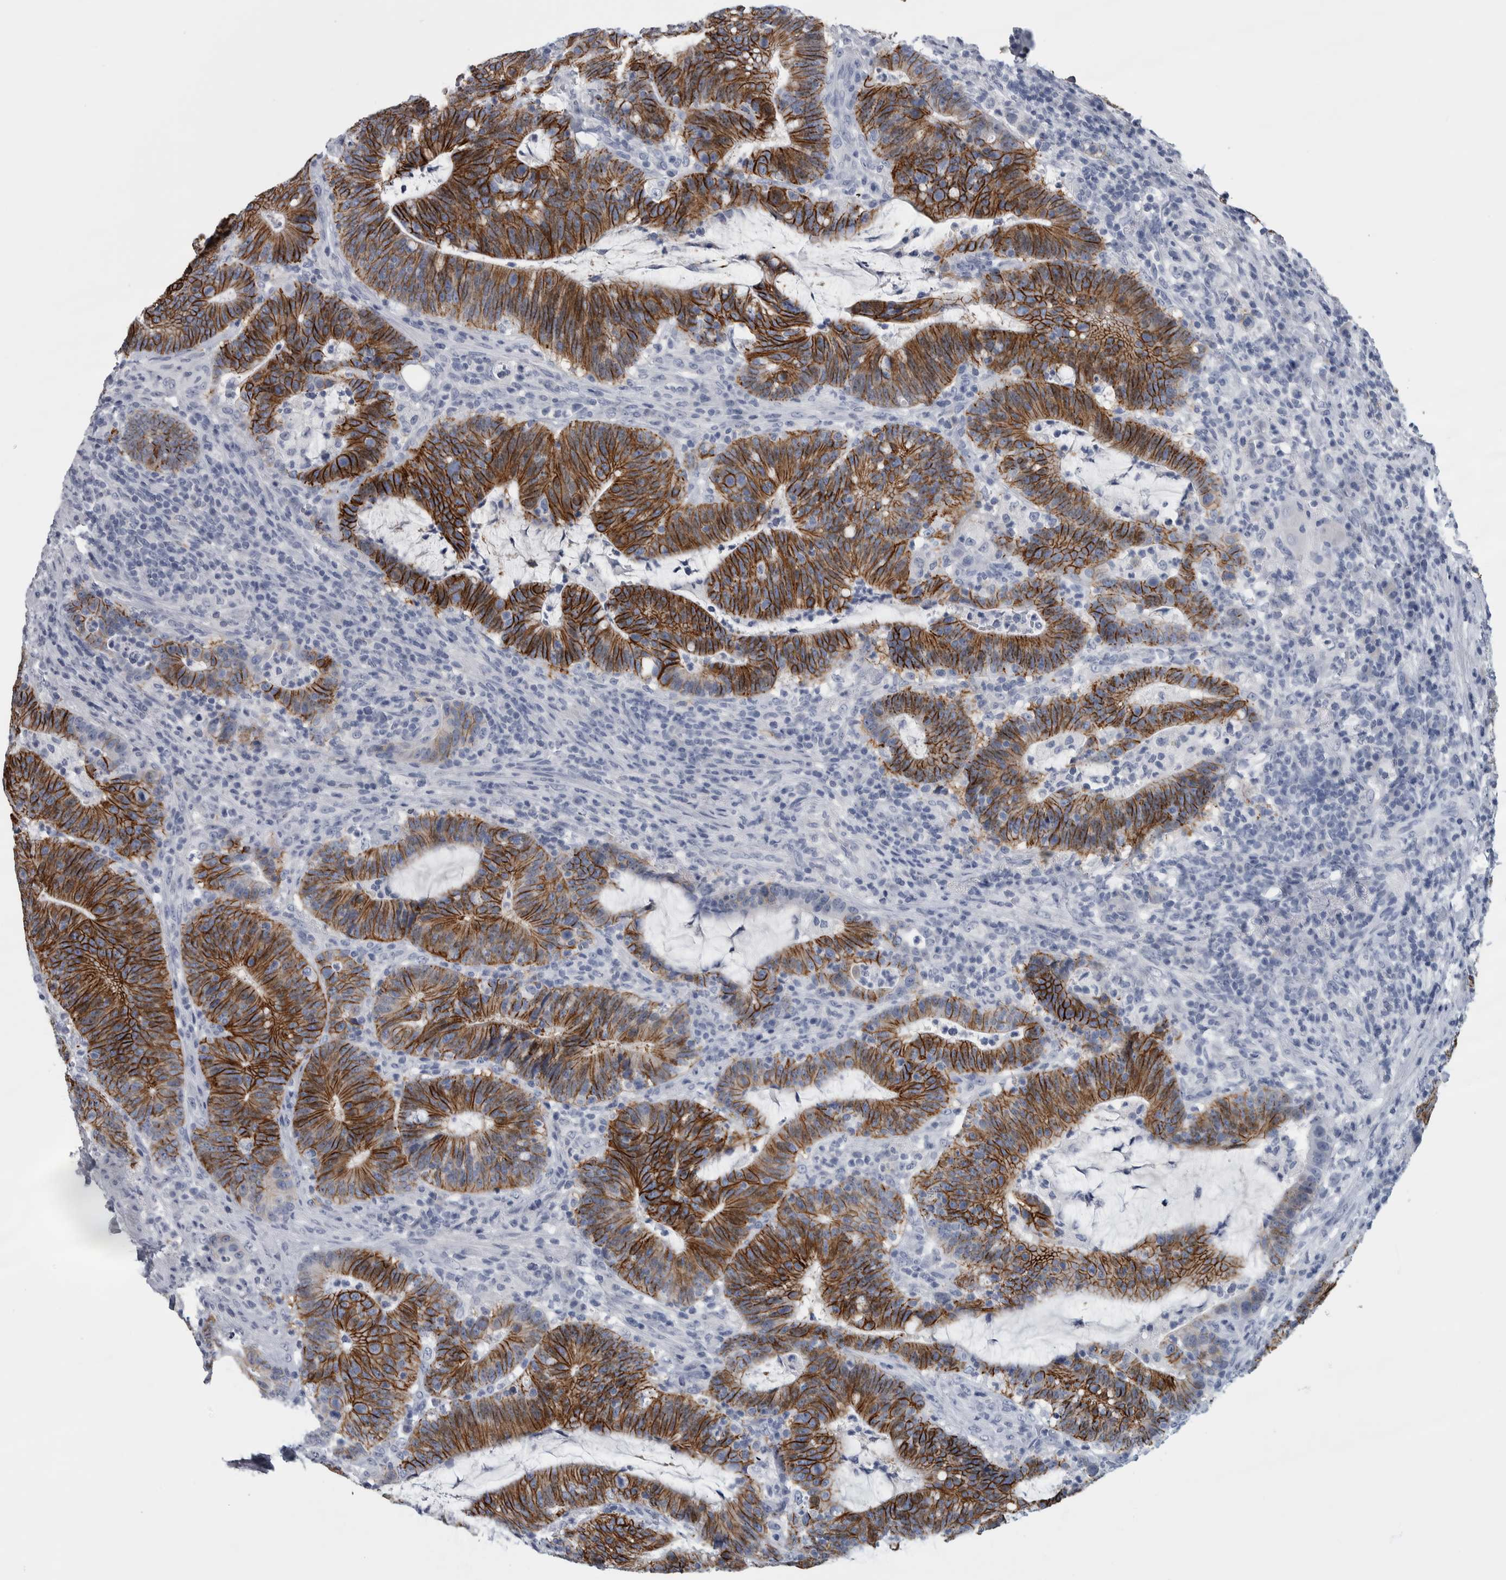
{"staining": {"intensity": "strong", "quantity": ">75%", "location": "cytoplasmic/membranous"}, "tissue": "colorectal cancer", "cell_type": "Tumor cells", "image_type": "cancer", "snomed": [{"axis": "morphology", "description": "Adenocarcinoma, NOS"}, {"axis": "topography", "description": "Colon"}], "caption": "Colorectal cancer (adenocarcinoma) stained with a protein marker displays strong staining in tumor cells.", "gene": "CDH17", "patient": {"sex": "female", "age": 66}}